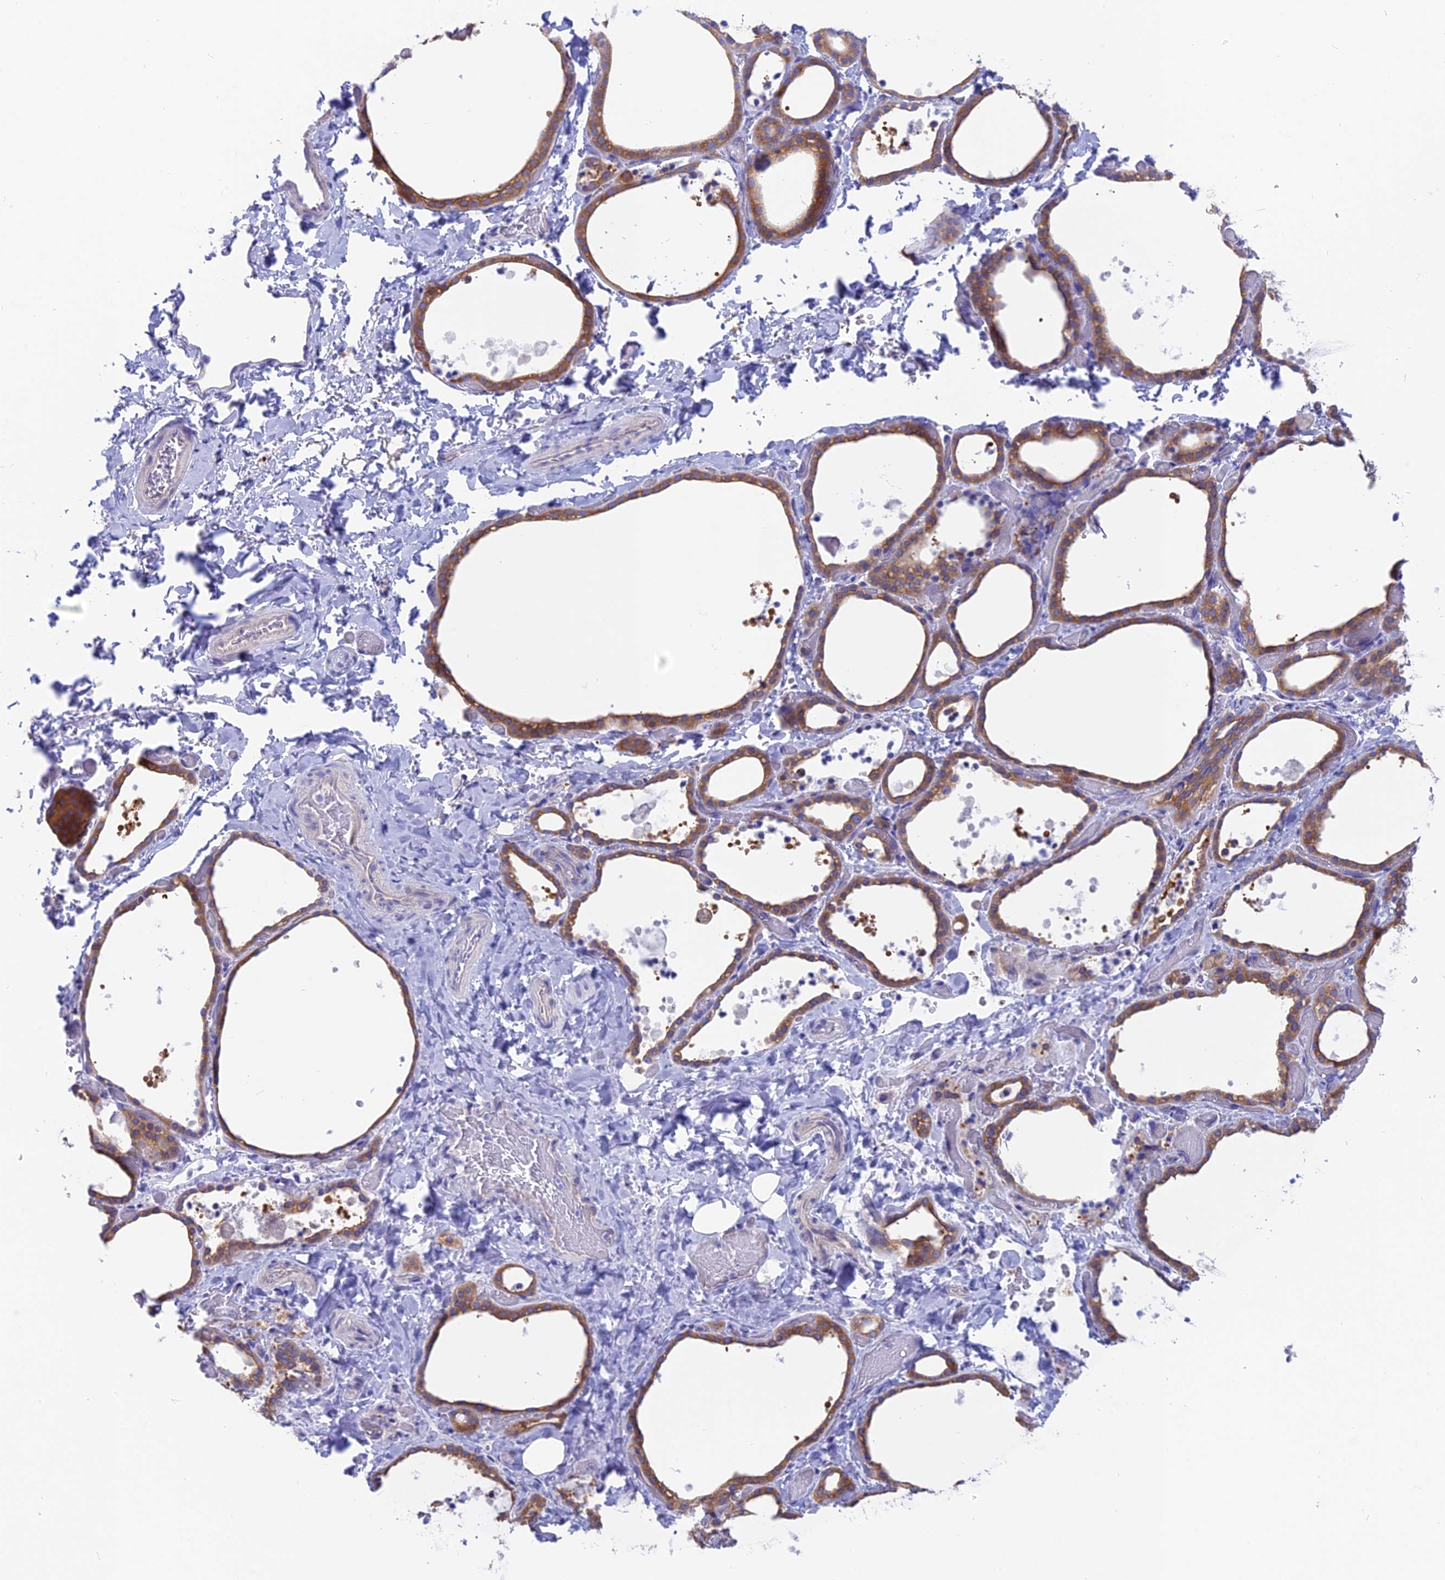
{"staining": {"intensity": "moderate", "quantity": ">75%", "location": "cytoplasmic/membranous"}, "tissue": "thyroid gland", "cell_type": "Glandular cells", "image_type": "normal", "snomed": [{"axis": "morphology", "description": "Normal tissue, NOS"}, {"axis": "topography", "description": "Thyroid gland"}], "caption": "This image shows immunohistochemistry (IHC) staining of benign human thyroid gland, with medium moderate cytoplasmic/membranous positivity in about >75% of glandular cells.", "gene": "LZTFL1", "patient": {"sex": "female", "age": 44}}